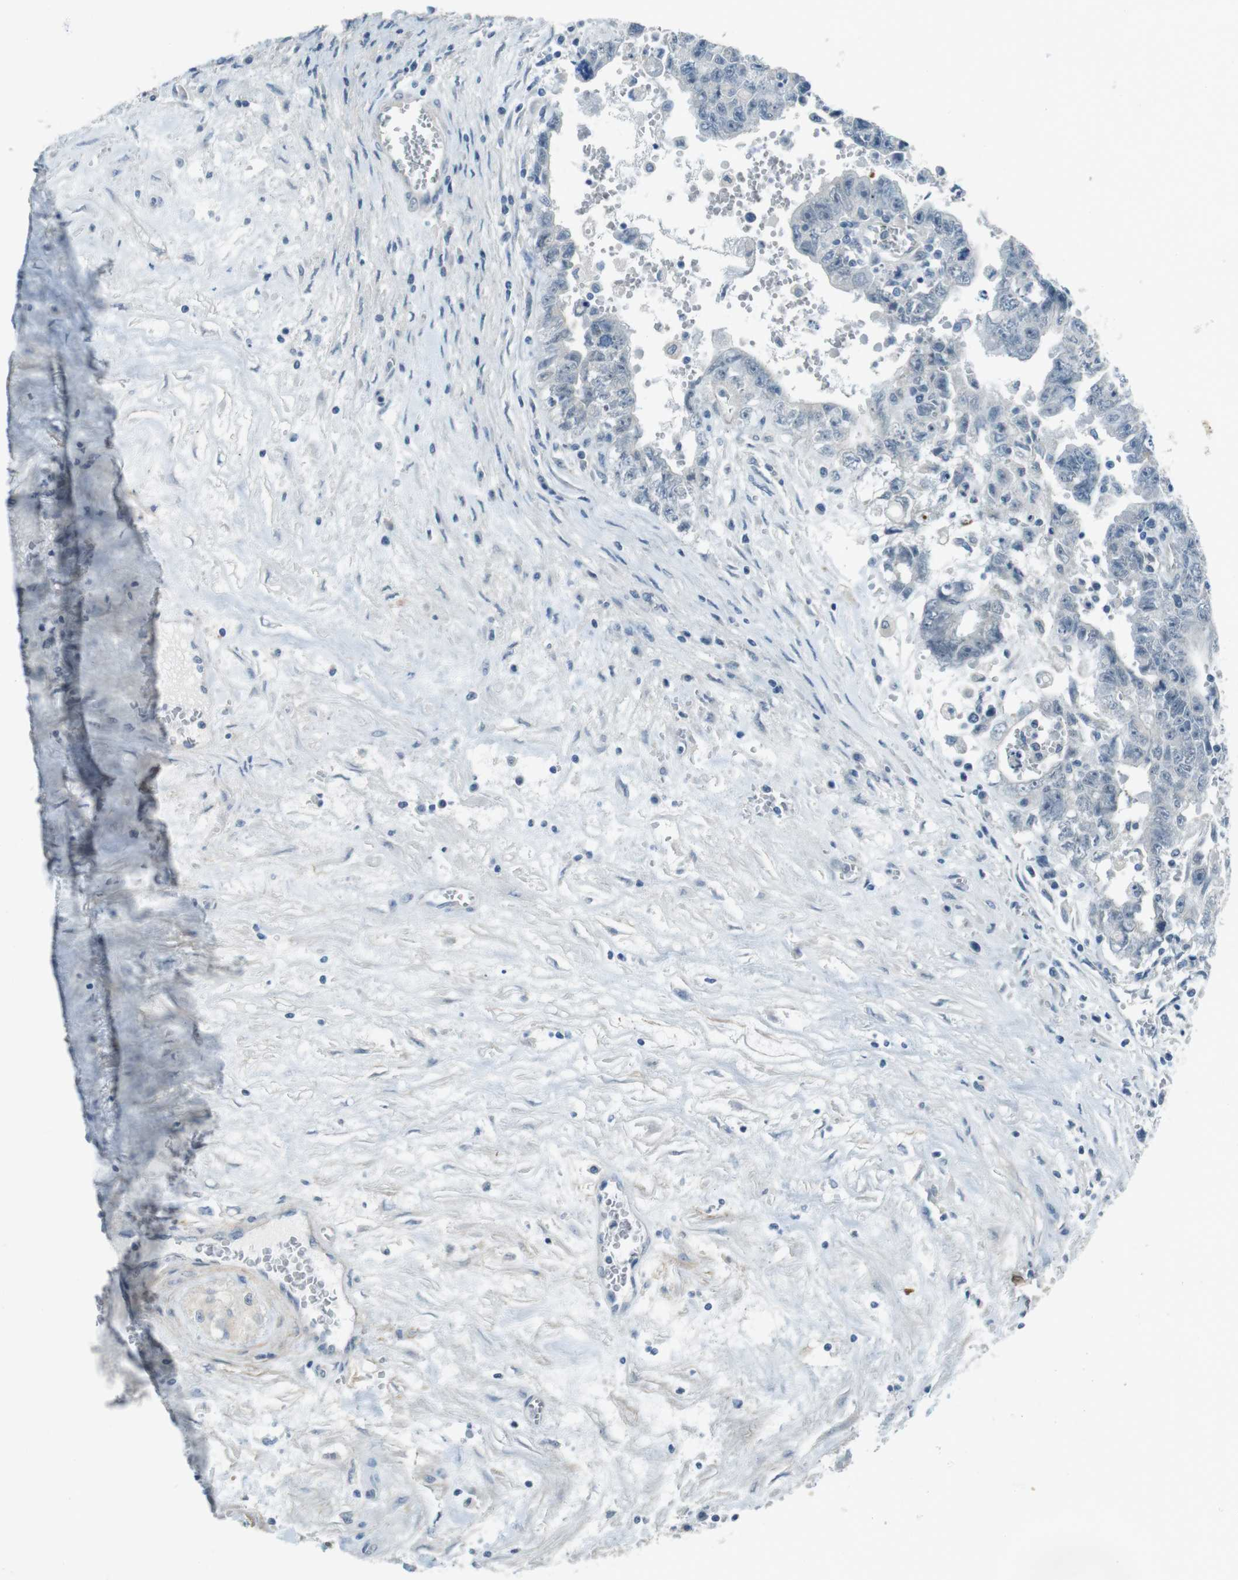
{"staining": {"intensity": "negative", "quantity": "none", "location": "none"}, "tissue": "testis cancer", "cell_type": "Tumor cells", "image_type": "cancer", "snomed": [{"axis": "morphology", "description": "Carcinoma, Embryonal, NOS"}, {"axis": "topography", "description": "Testis"}], "caption": "Image shows no significant protein expression in tumor cells of embryonal carcinoma (testis).", "gene": "ENTPD7", "patient": {"sex": "male", "age": 28}}